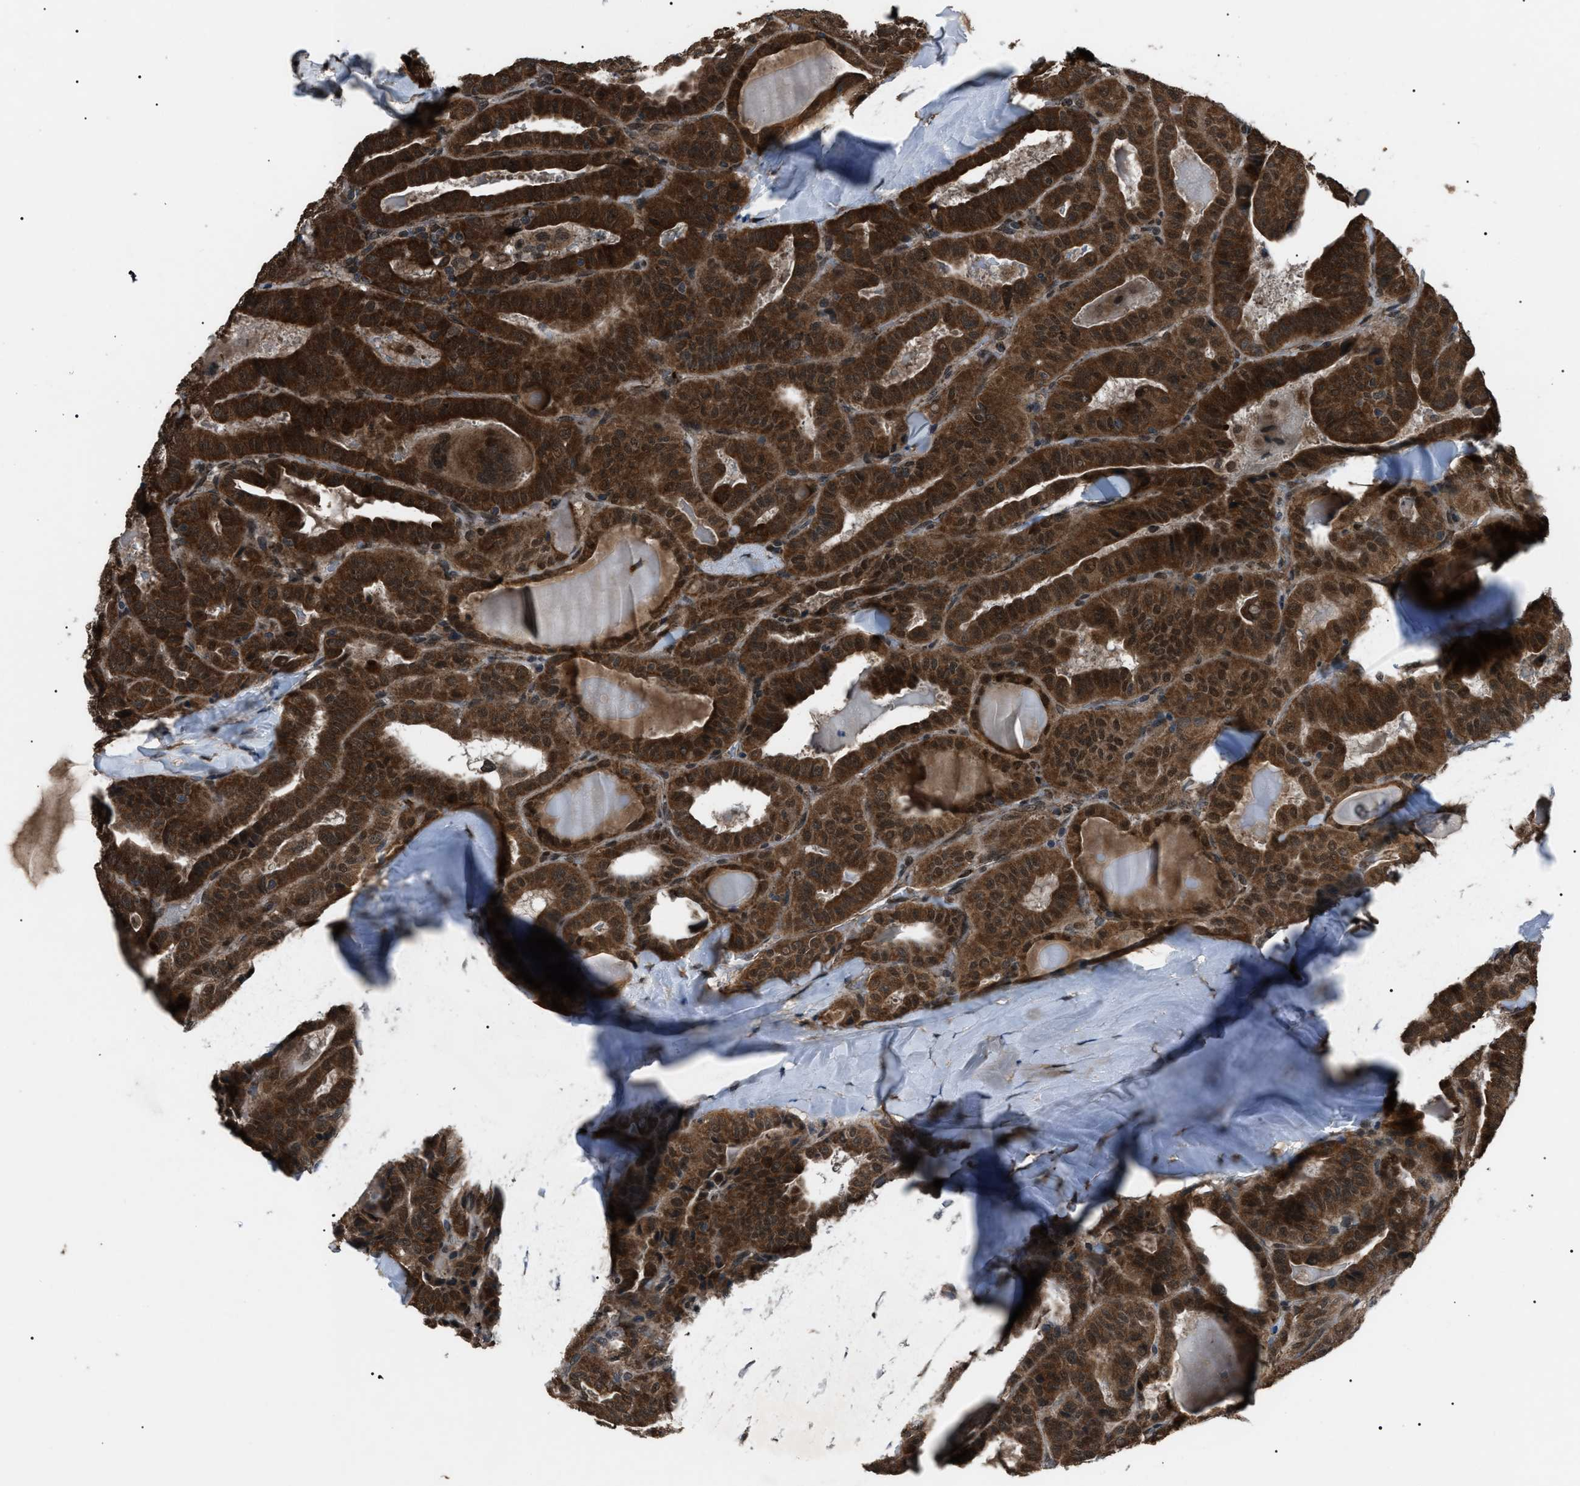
{"staining": {"intensity": "strong", "quantity": ">75%", "location": "cytoplasmic/membranous"}, "tissue": "thyroid cancer", "cell_type": "Tumor cells", "image_type": "cancer", "snomed": [{"axis": "morphology", "description": "Papillary adenocarcinoma, NOS"}, {"axis": "topography", "description": "Thyroid gland"}], "caption": "Human thyroid cancer (papillary adenocarcinoma) stained for a protein (brown) reveals strong cytoplasmic/membranous positive positivity in about >75% of tumor cells.", "gene": "ZFAND2A", "patient": {"sex": "male", "age": 77}}